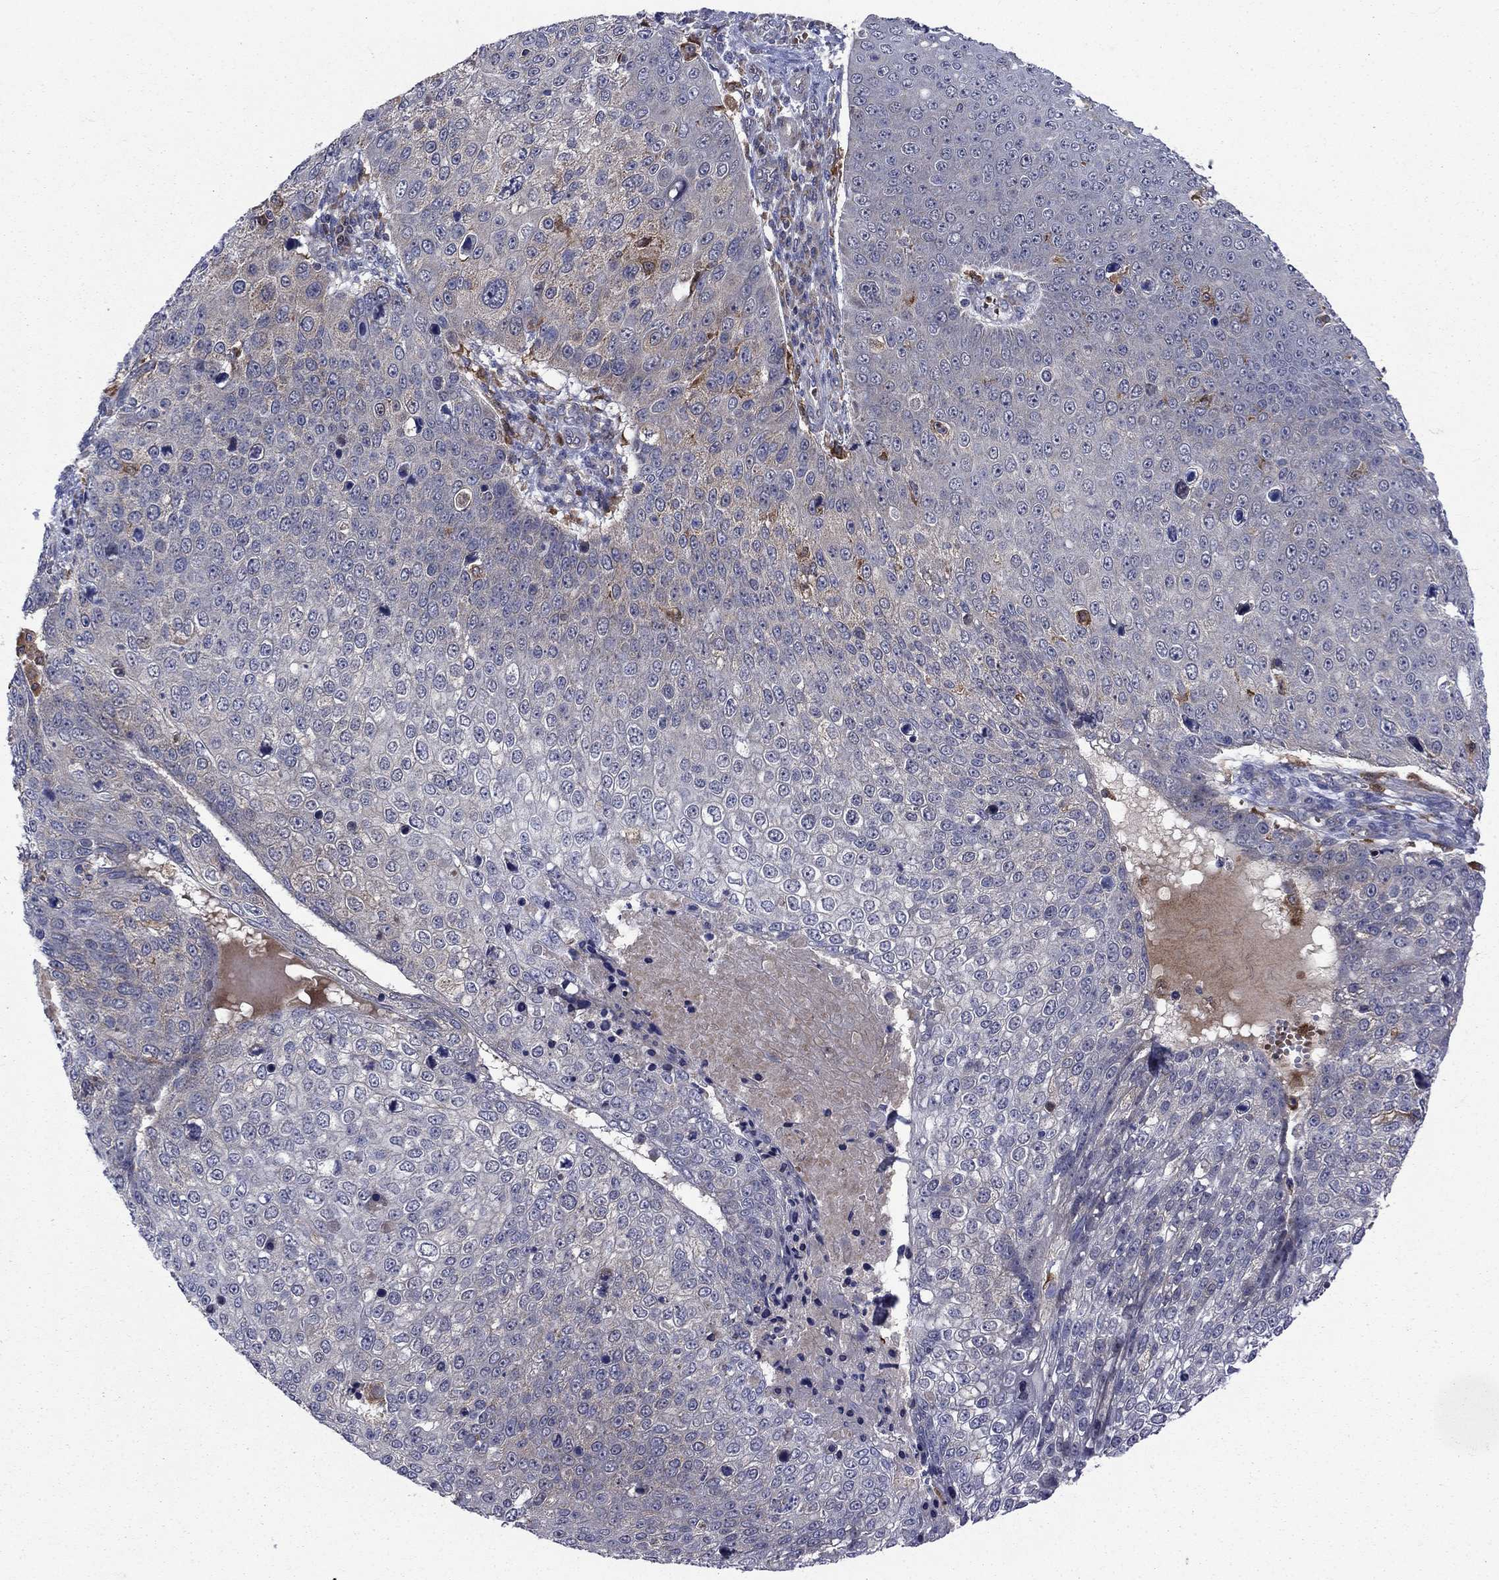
{"staining": {"intensity": "weak", "quantity": "<25%", "location": "cytoplasmic/membranous"}, "tissue": "skin cancer", "cell_type": "Tumor cells", "image_type": "cancer", "snomed": [{"axis": "morphology", "description": "Squamous cell carcinoma, NOS"}, {"axis": "topography", "description": "Skin"}], "caption": "The photomicrograph exhibits no significant positivity in tumor cells of skin cancer.", "gene": "RNF19B", "patient": {"sex": "male", "age": 71}}